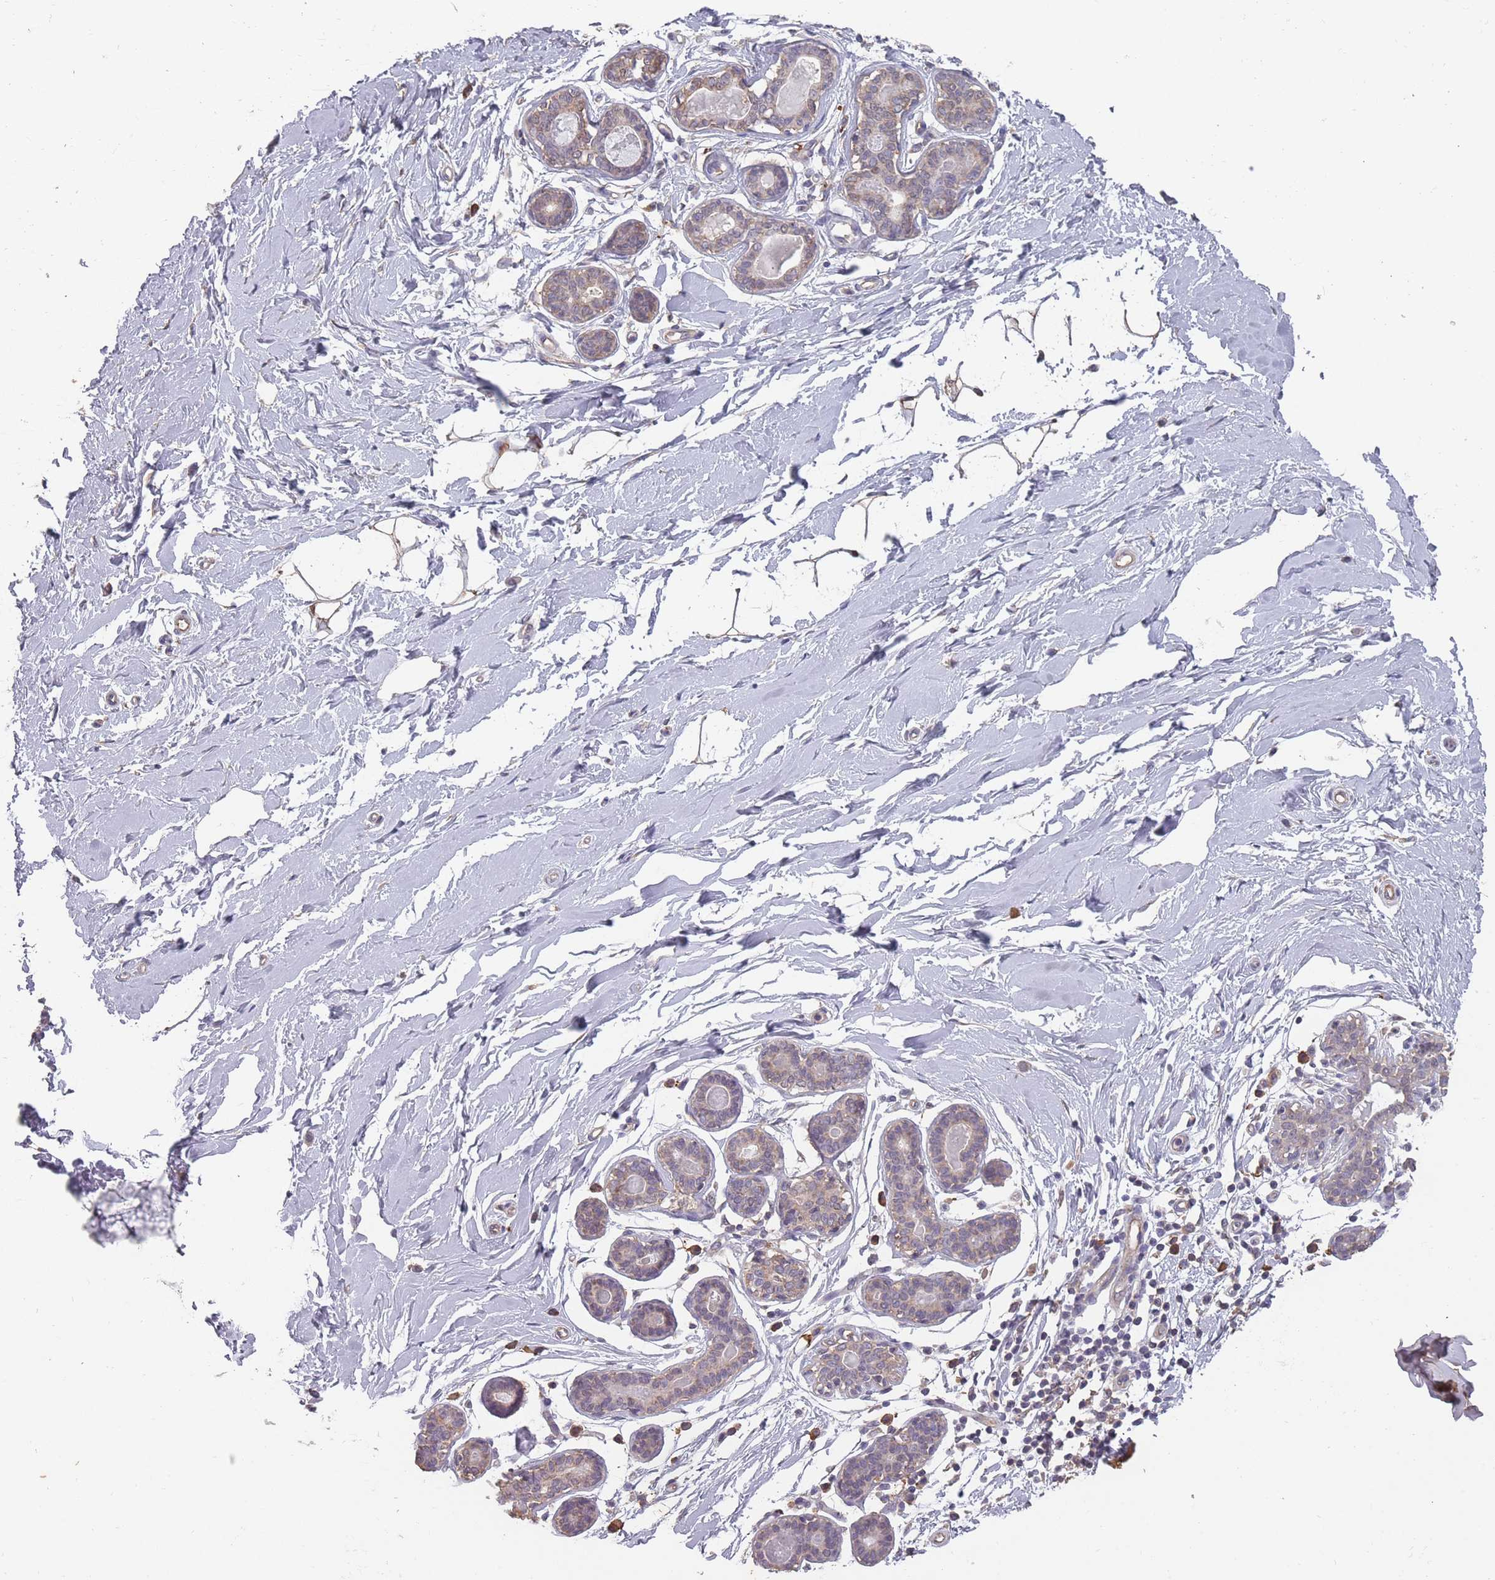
{"staining": {"intensity": "moderate", "quantity": "<25%", "location": "cytoplasmic/membranous"}, "tissue": "breast", "cell_type": "Adipocytes", "image_type": "normal", "snomed": [{"axis": "morphology", "description": "Normal tissue, NOS"}, {"axis": "topography", "description": "Breast"}], "caption": "The photomicrograph displays a brown stain indicating the presence of a protein in the cytoplasmic/membranous of adipocytes in breast. The staining was performed using DAB, with brown indicating positive protein expression. Nuclei are stained blue with hematoxylin.", "gene": "SANBR", "patient": {"sex": "female", "age": 23}}